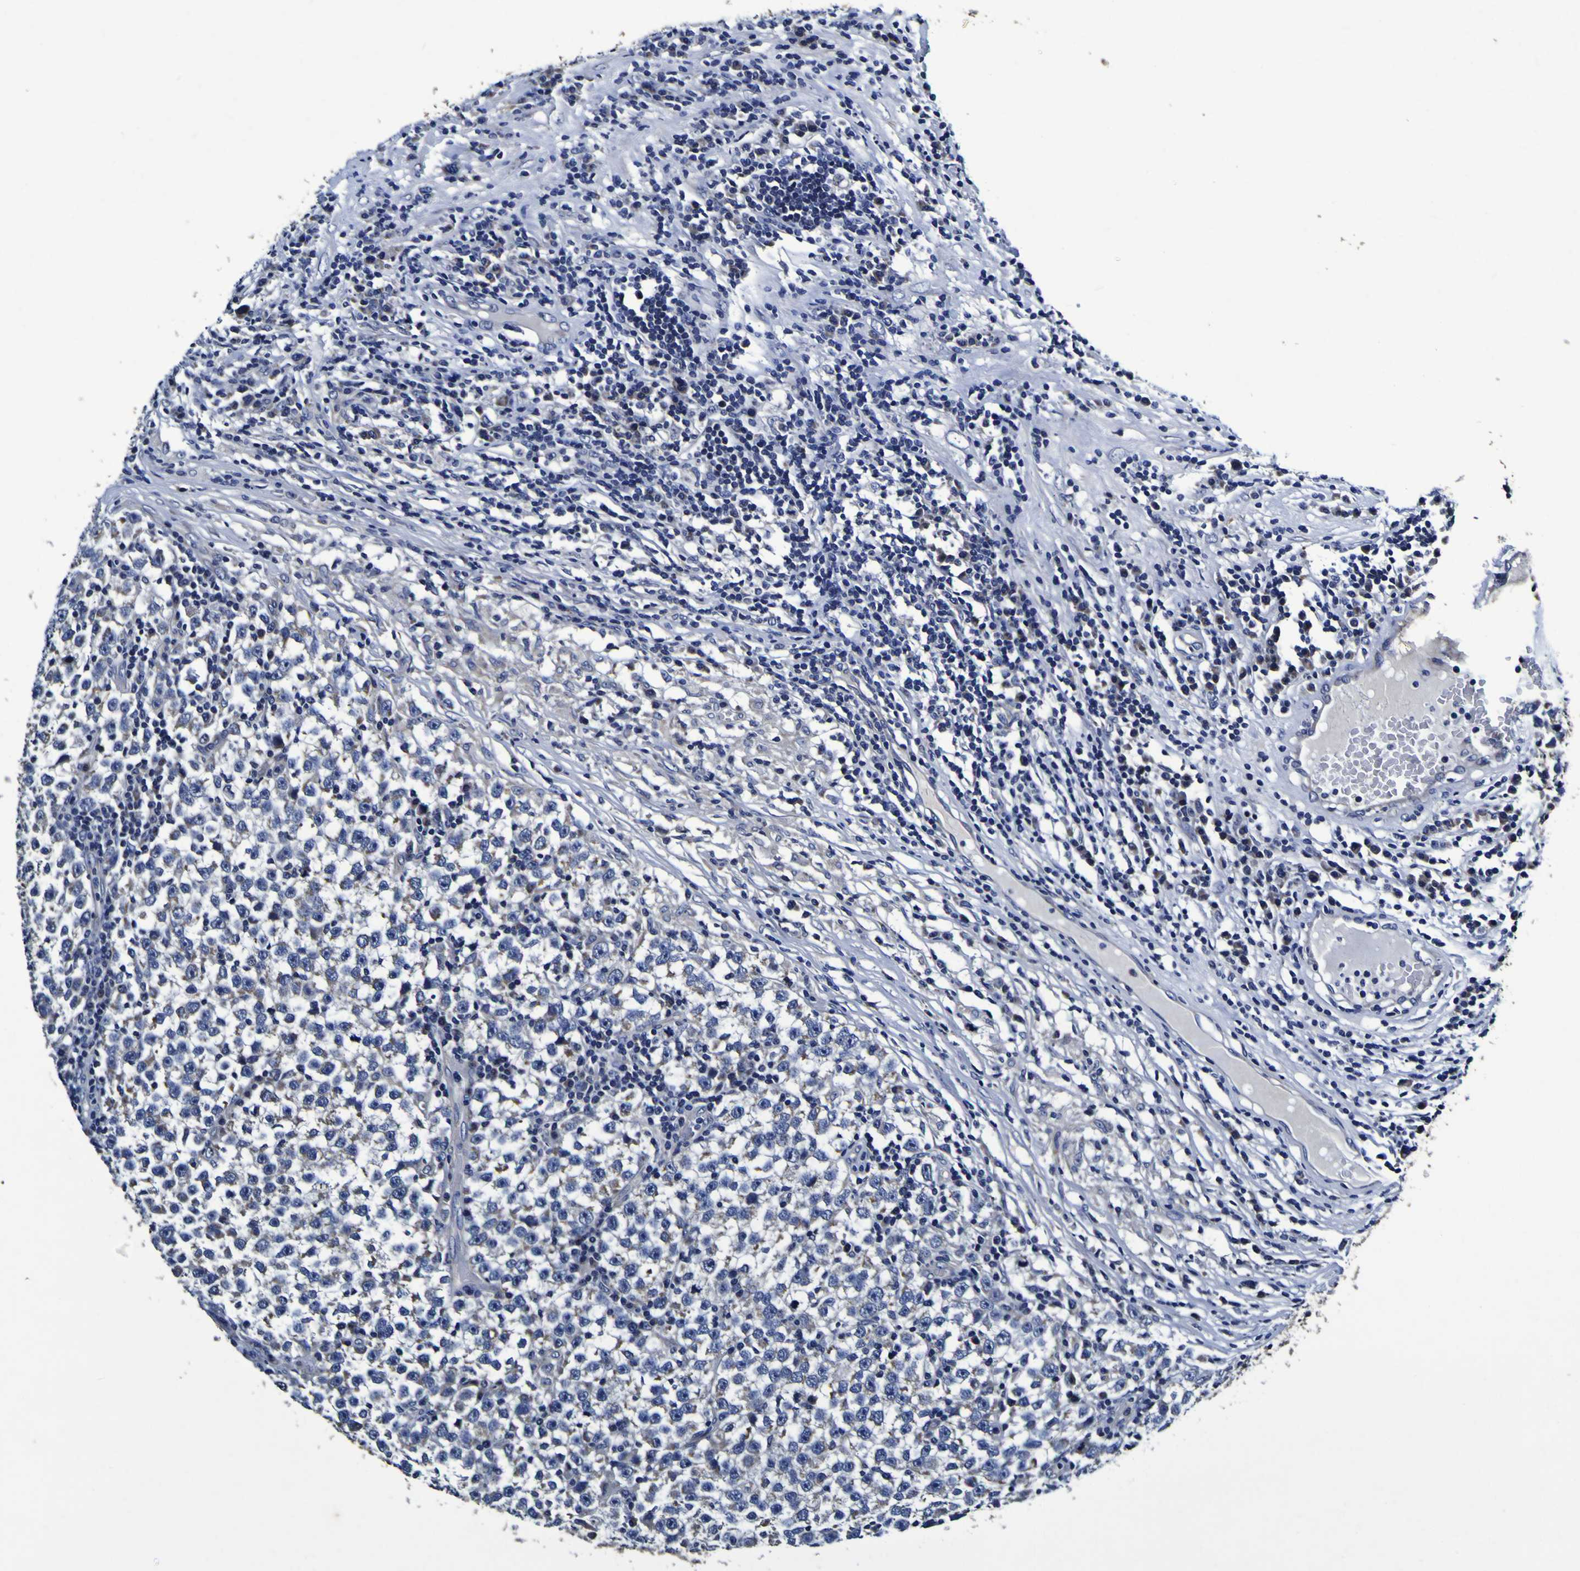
{"staining": {"intensity": "negative", "quantity": "none", "location": "none"}, "tissue": "testis cancer", "cell_type": "Tumor cells", "image_type": "cancer", "snomed": [{"axis": "morphology", "description": "Seminoma, NOS"}, {"axis": "topography", "description": "Testis"}], "caption": "Tumor cells are negative for brown protein staining in testis cancer.", "gene": "PANK4", "patient": {"sex": "male", "age": 43}}